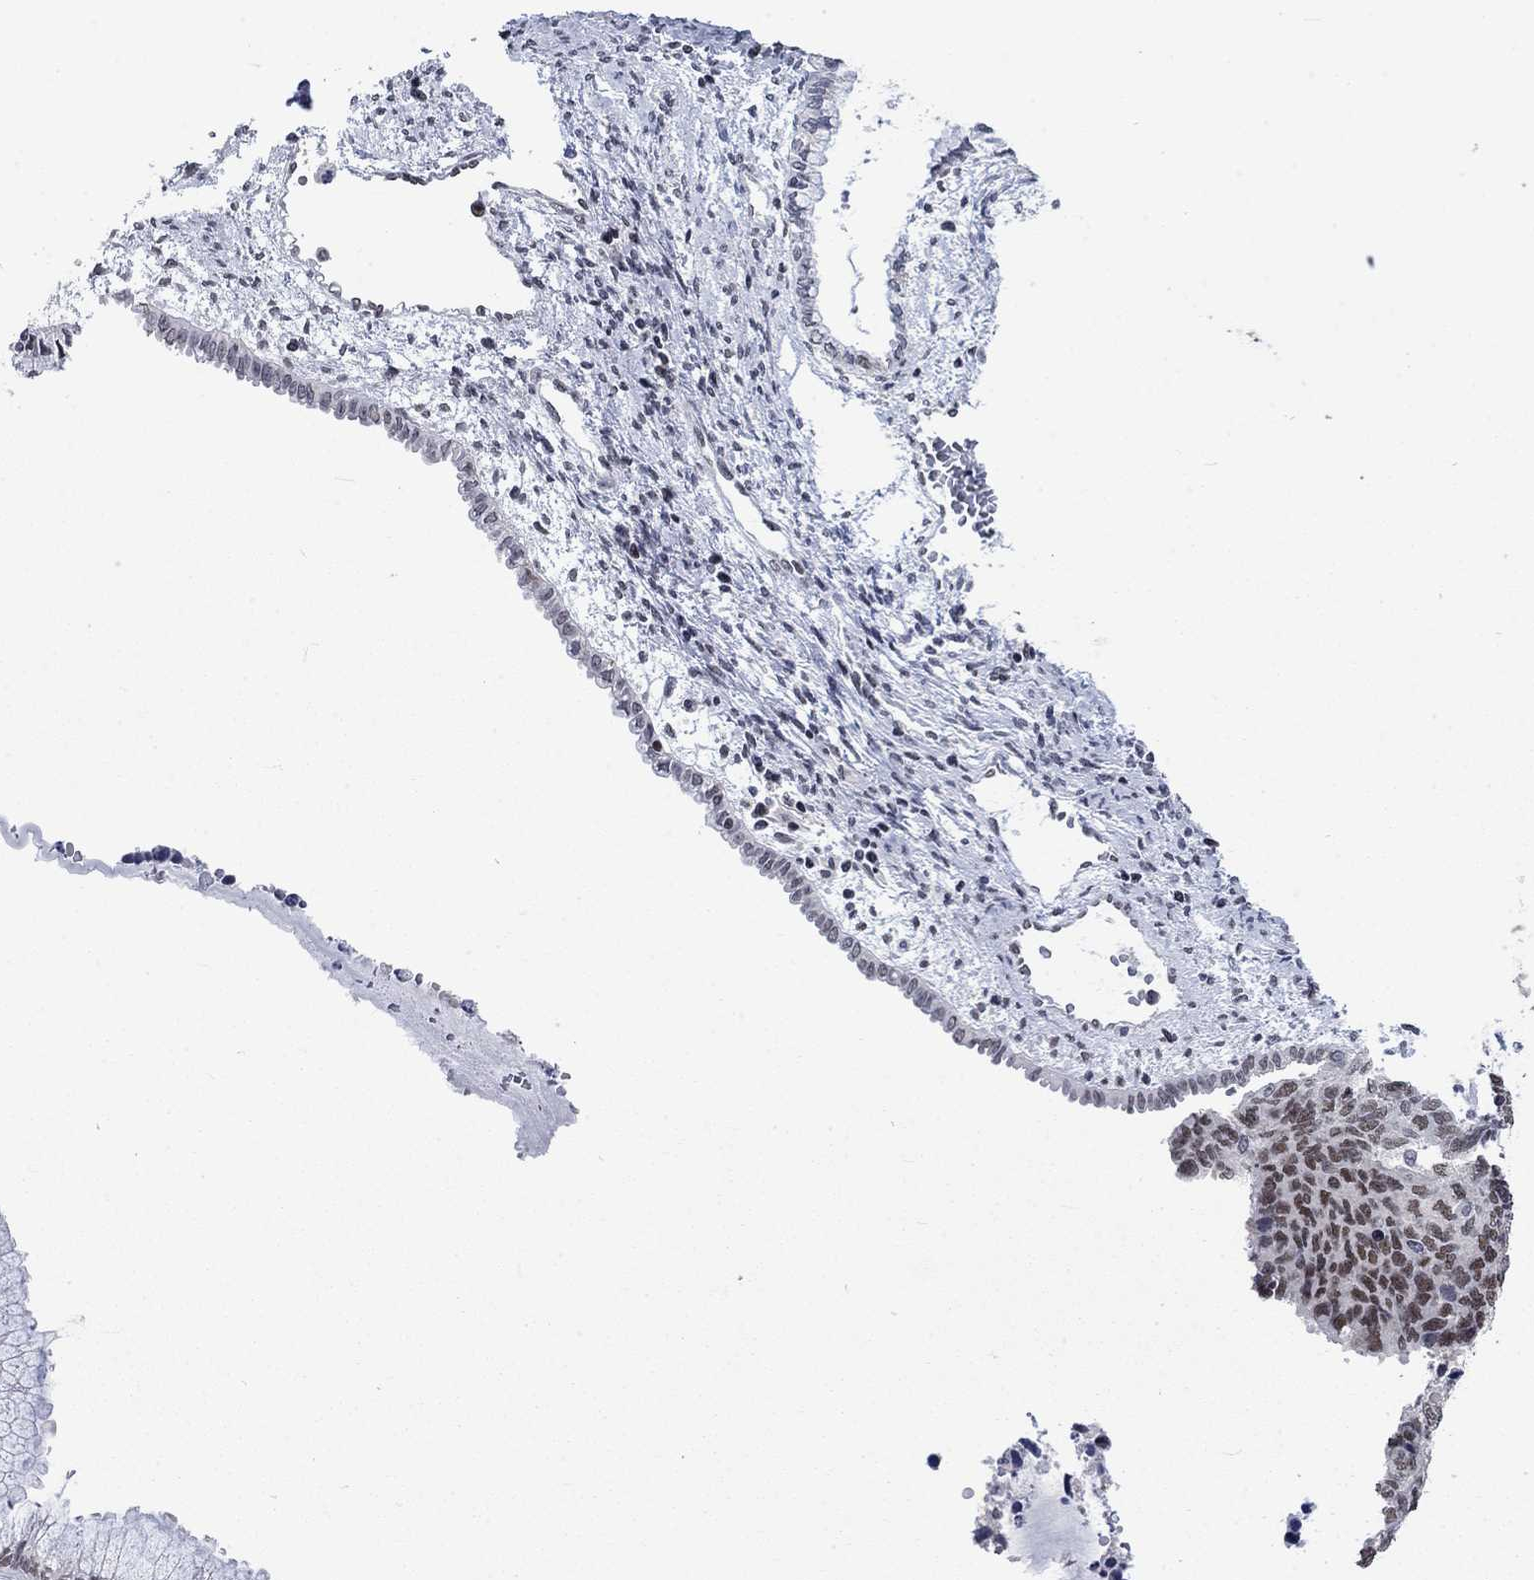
{"staining": {"intensity": "moderate", "quantity": "<25%", "location": "nuclear"}, "tissue": "cervical cancer", "cell_type": "Tumor cells", "image_type": "cancer", "snomed": [{"axis": "morphology", "description": "Squamous cell carcinoma, NOS"}, {"axis": "topography", "description": "Cervix"}], "caption": "The image displays immunohistochemical staining of squamous cell carcinoma (cervical). There is moderate nuclear staining is seen in approximately <25% of tumor cells. (brown staining indicates protein expression, while blue staining denotes nuclei).", "gene": "HCFC1", "patient": {"sex": "female", "age": 63}}